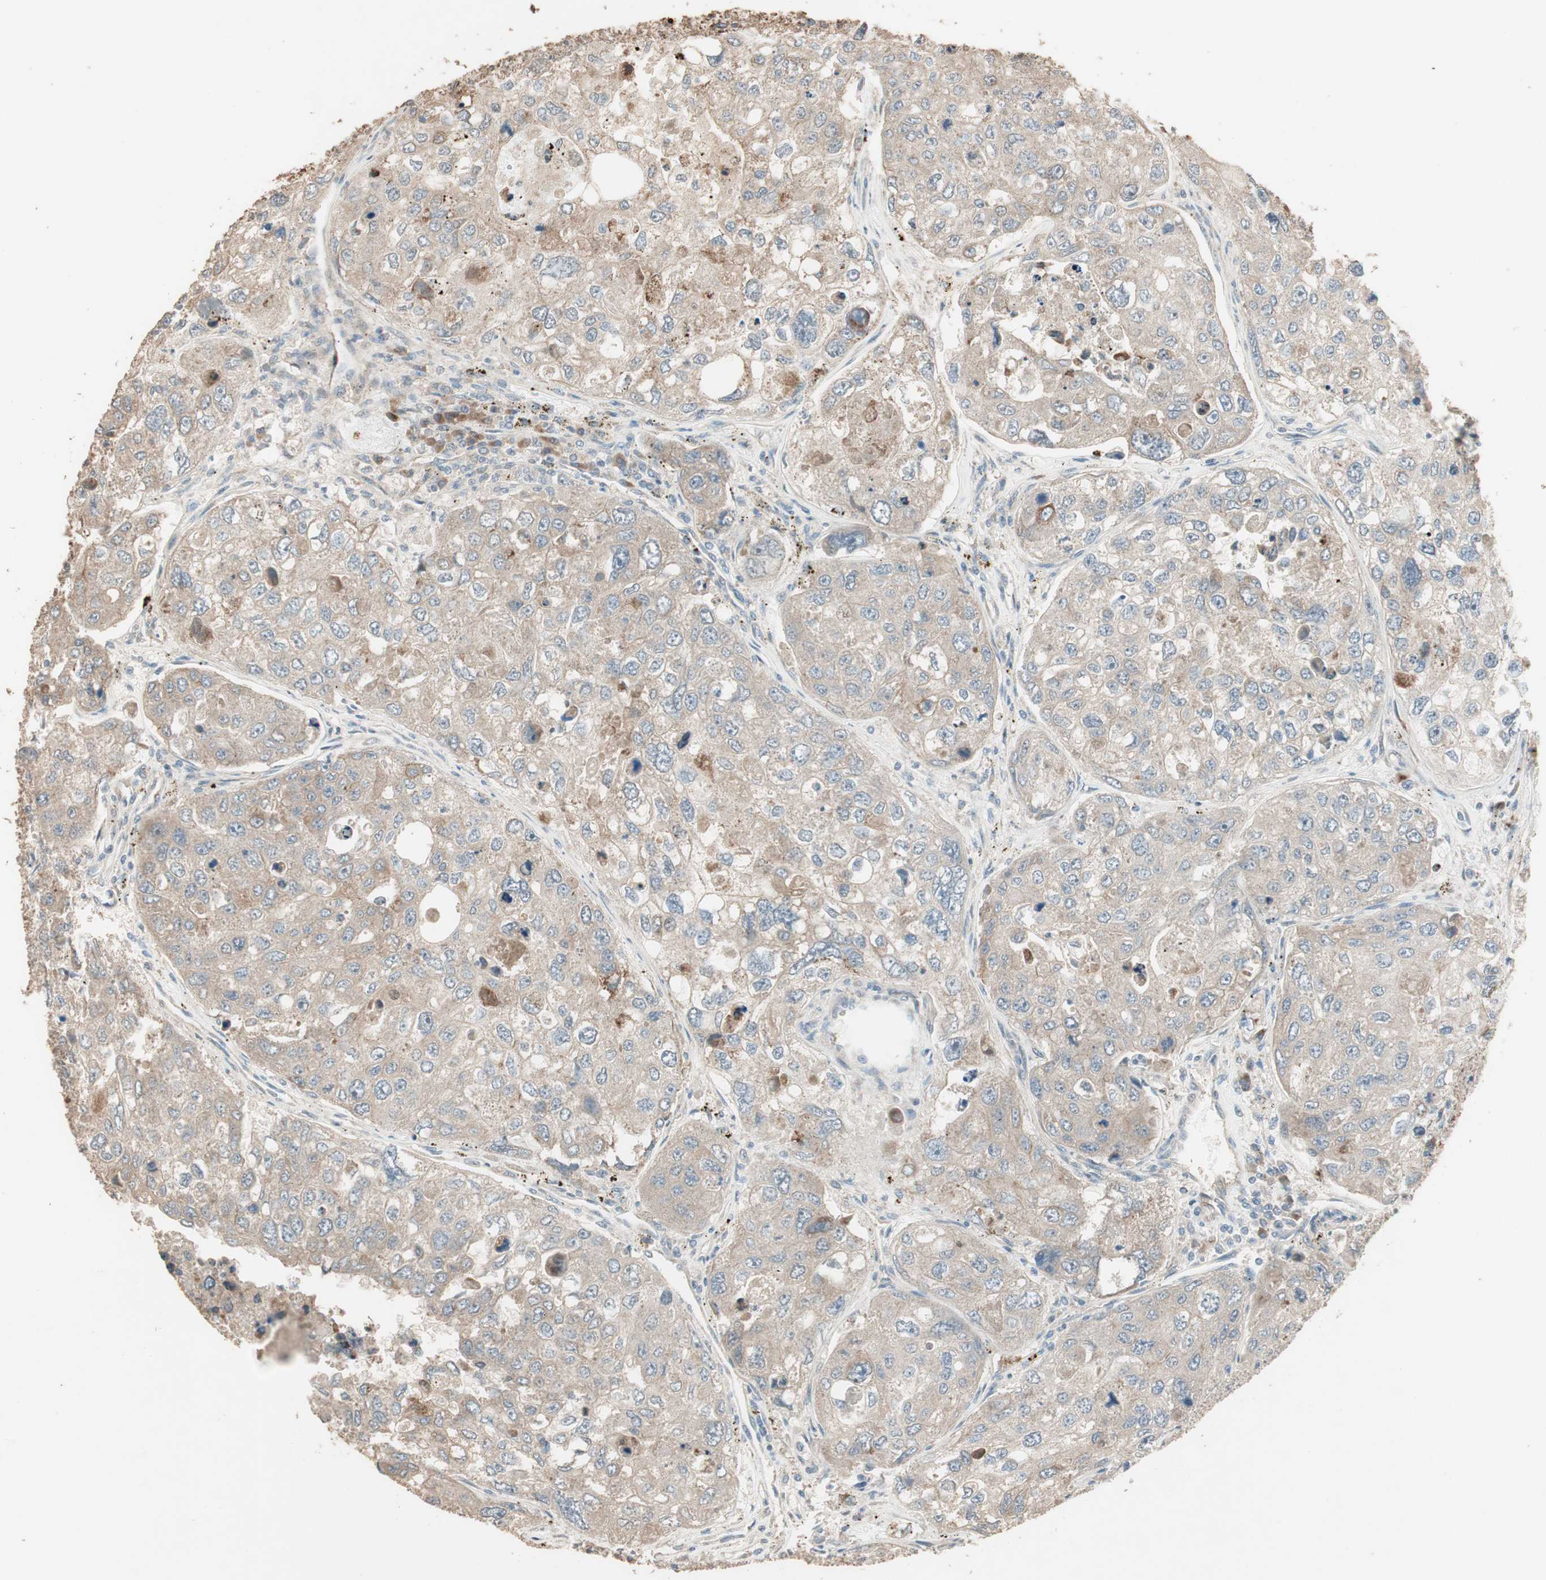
{"staining": {"intensity": "weak", "quantity": ">75%", "location": "cytoplasmic/membranous"}, "tissue": "urothelial cancer", "cell_type": "Tumor cells", "image_type": "cancer", "snomed": [{"axis": "morphology", "description": "Urothelial carcinoma, High grade"}, {"axis": "topography", "description": "Lymph node"}, {"axis": "topography", "description": "Urinary bladder"}], "caption": "A high-resolution micrograph shows immunohistochemistry (IHC) staining of high-grade urothelial carcinoma, which displays weak cytoplasmic/membranous staining in approximately >75% of tumor cells.", "gene": "RARRES1", "patient": {"sex": "male", "age": 51}}